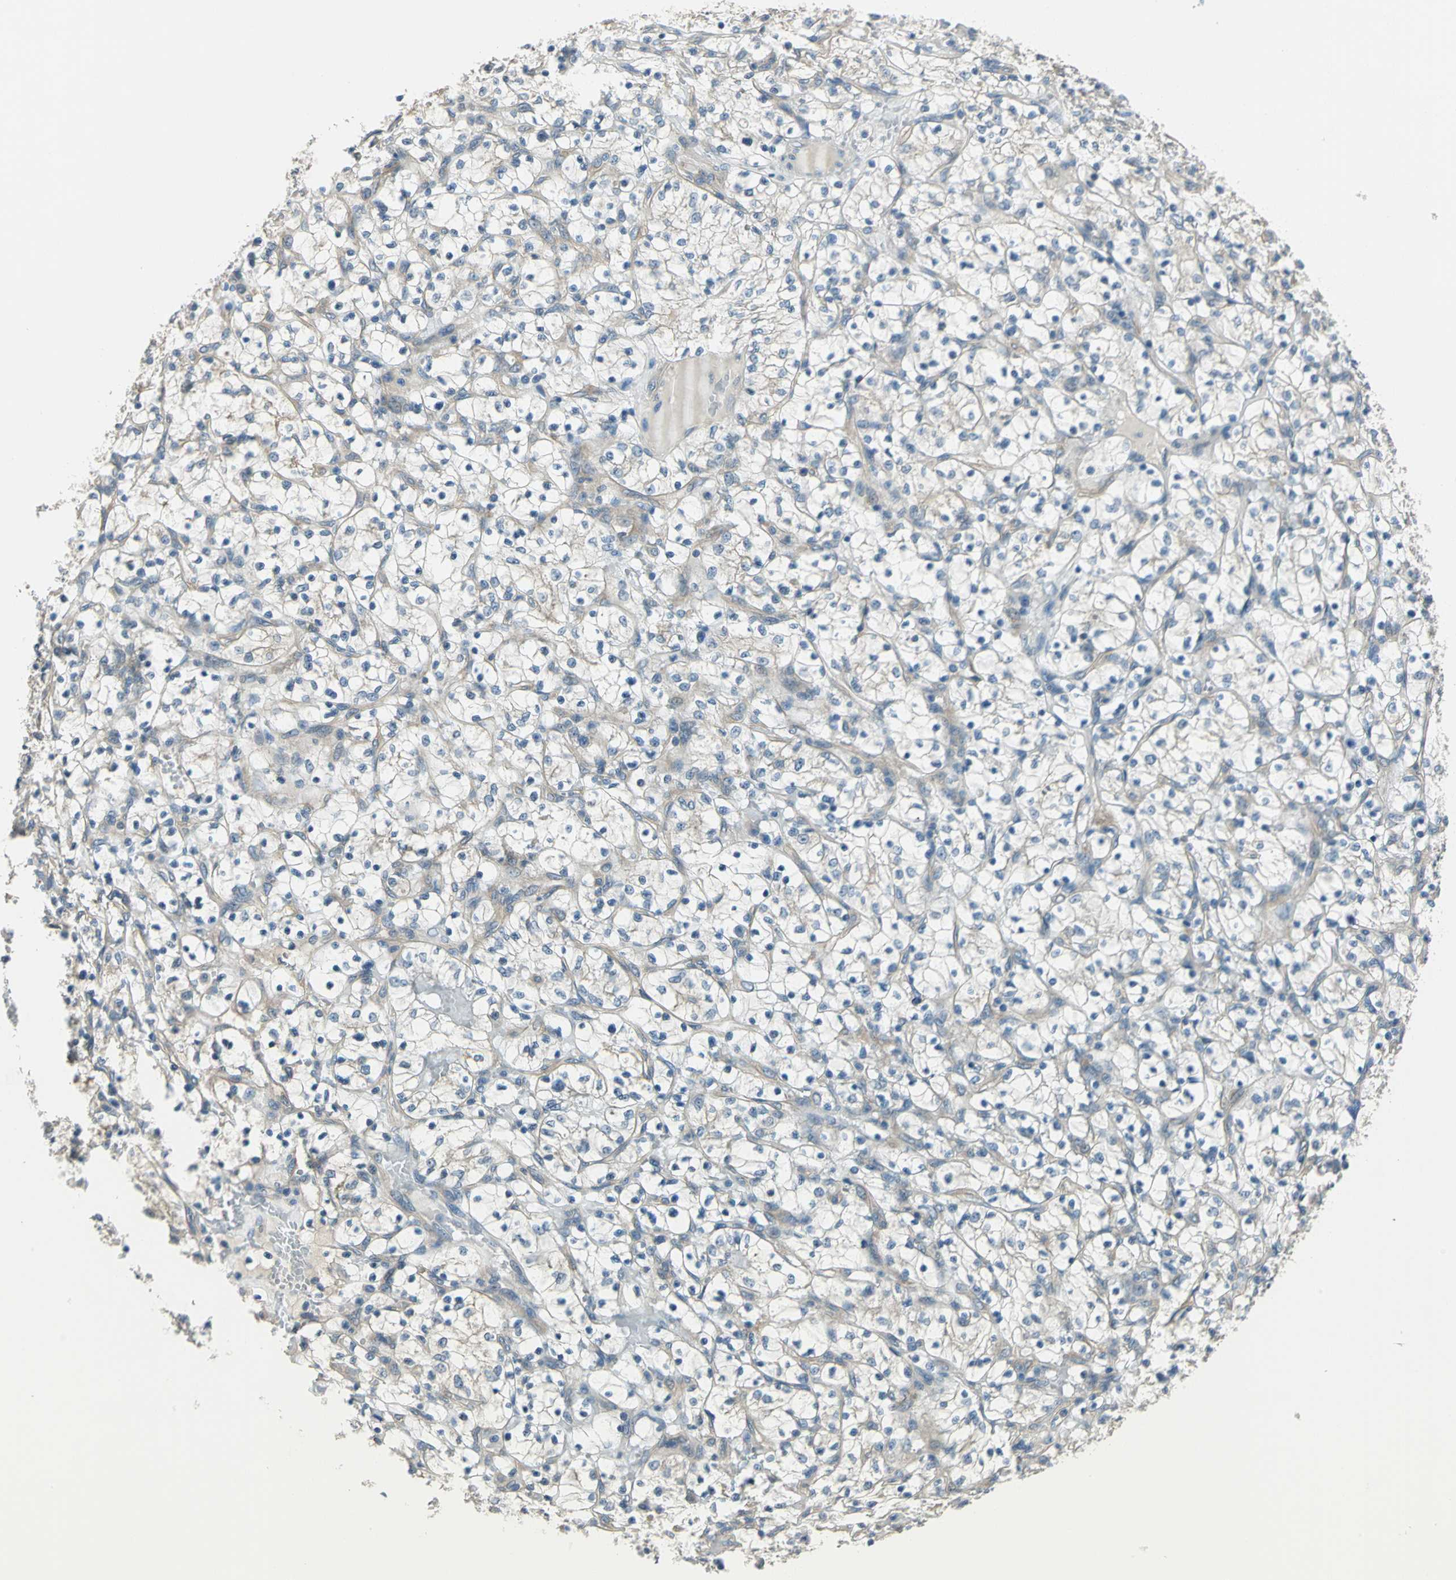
{"staining": {"intensity": "weak", "quantity": "<25%", "location": "cytoplasmic/membranous"}, "tissue": "renal cancer", "cell_type": "Tumor cells", "image_type": "cancer", "snomed": [{"axis": "morphology", "description": "Adenocarcinoma, NOS"}, {"axis": "topography", "description": "Kidney"}], "caption": "A high-resolution image shows immunohistochemistry staining of renal adenocarcinoma, which reveals no significant expression in tumor cells.", "gene": "PRKAA1", "patient": {"sex": "female", "age": 69}}